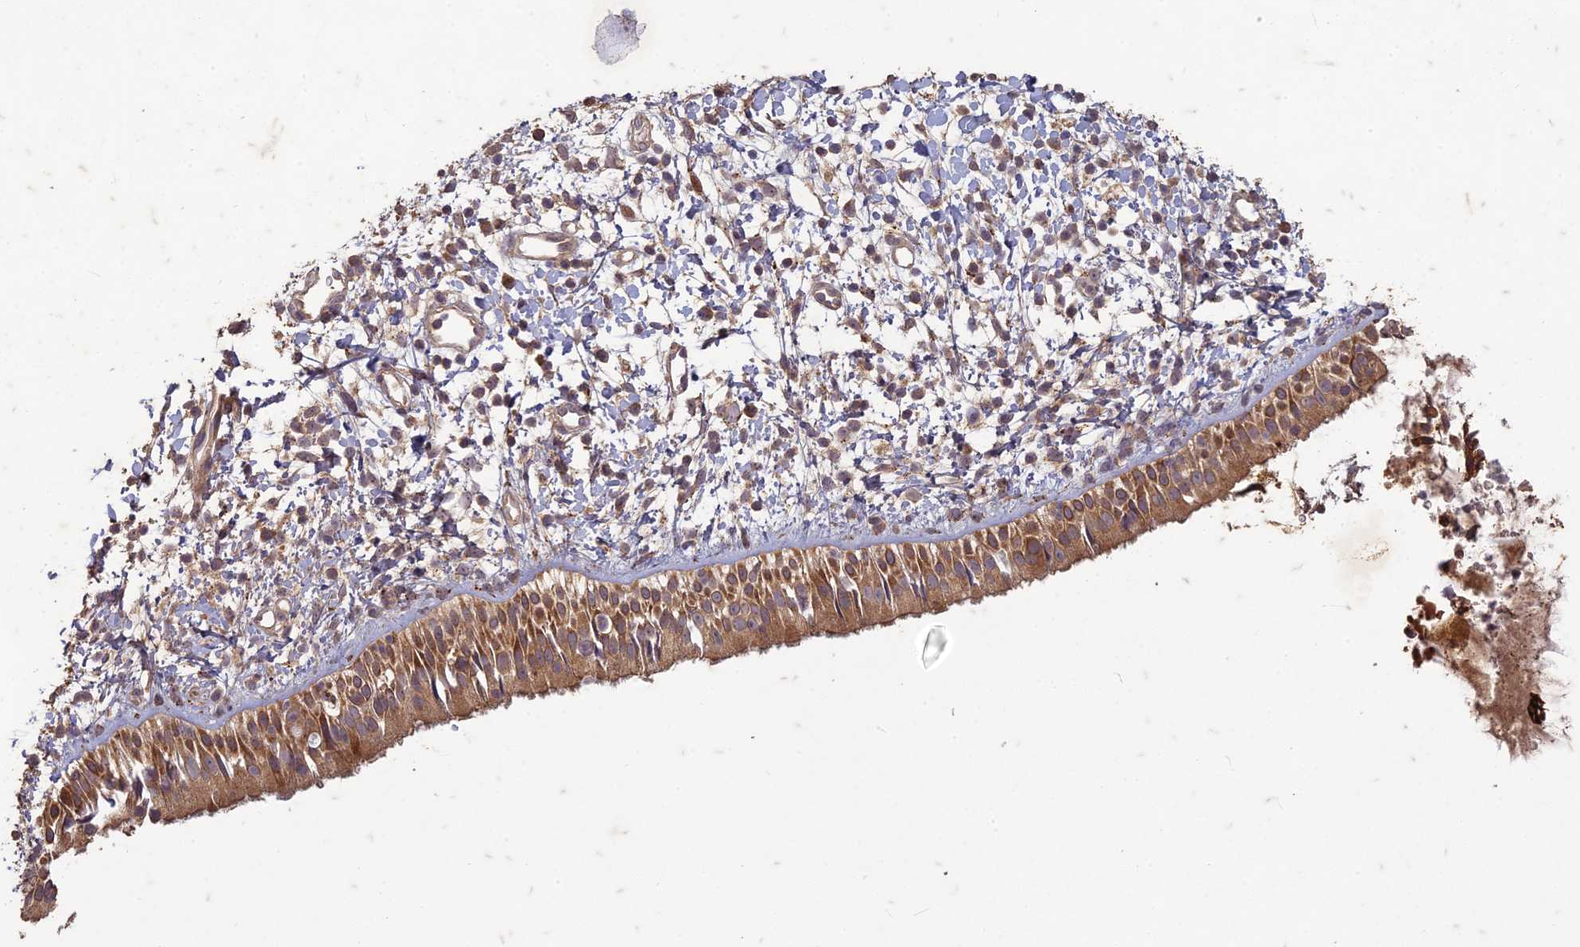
{"staining": {"intensity": "strong", "quantity": ">75%", "location": "cytoplasmic/membranous"}, "tissue": "nasopharynx", "cell_type": "Respiratory epithelial cells", "image_type": "normal", "snomed": [{"axis": "morphology", "description": "Normal tissue, NOS"}, {"axis": "topography", "description": "Nasopharynx"}], "caption": "Protein expression analysis of benign nasopharynx shows strong cytoplasmic/membranous staining in about >75% of respiratory epithelial cells.", "gene": "TCF25", "patient": {"sex": "male", "age": 22}}